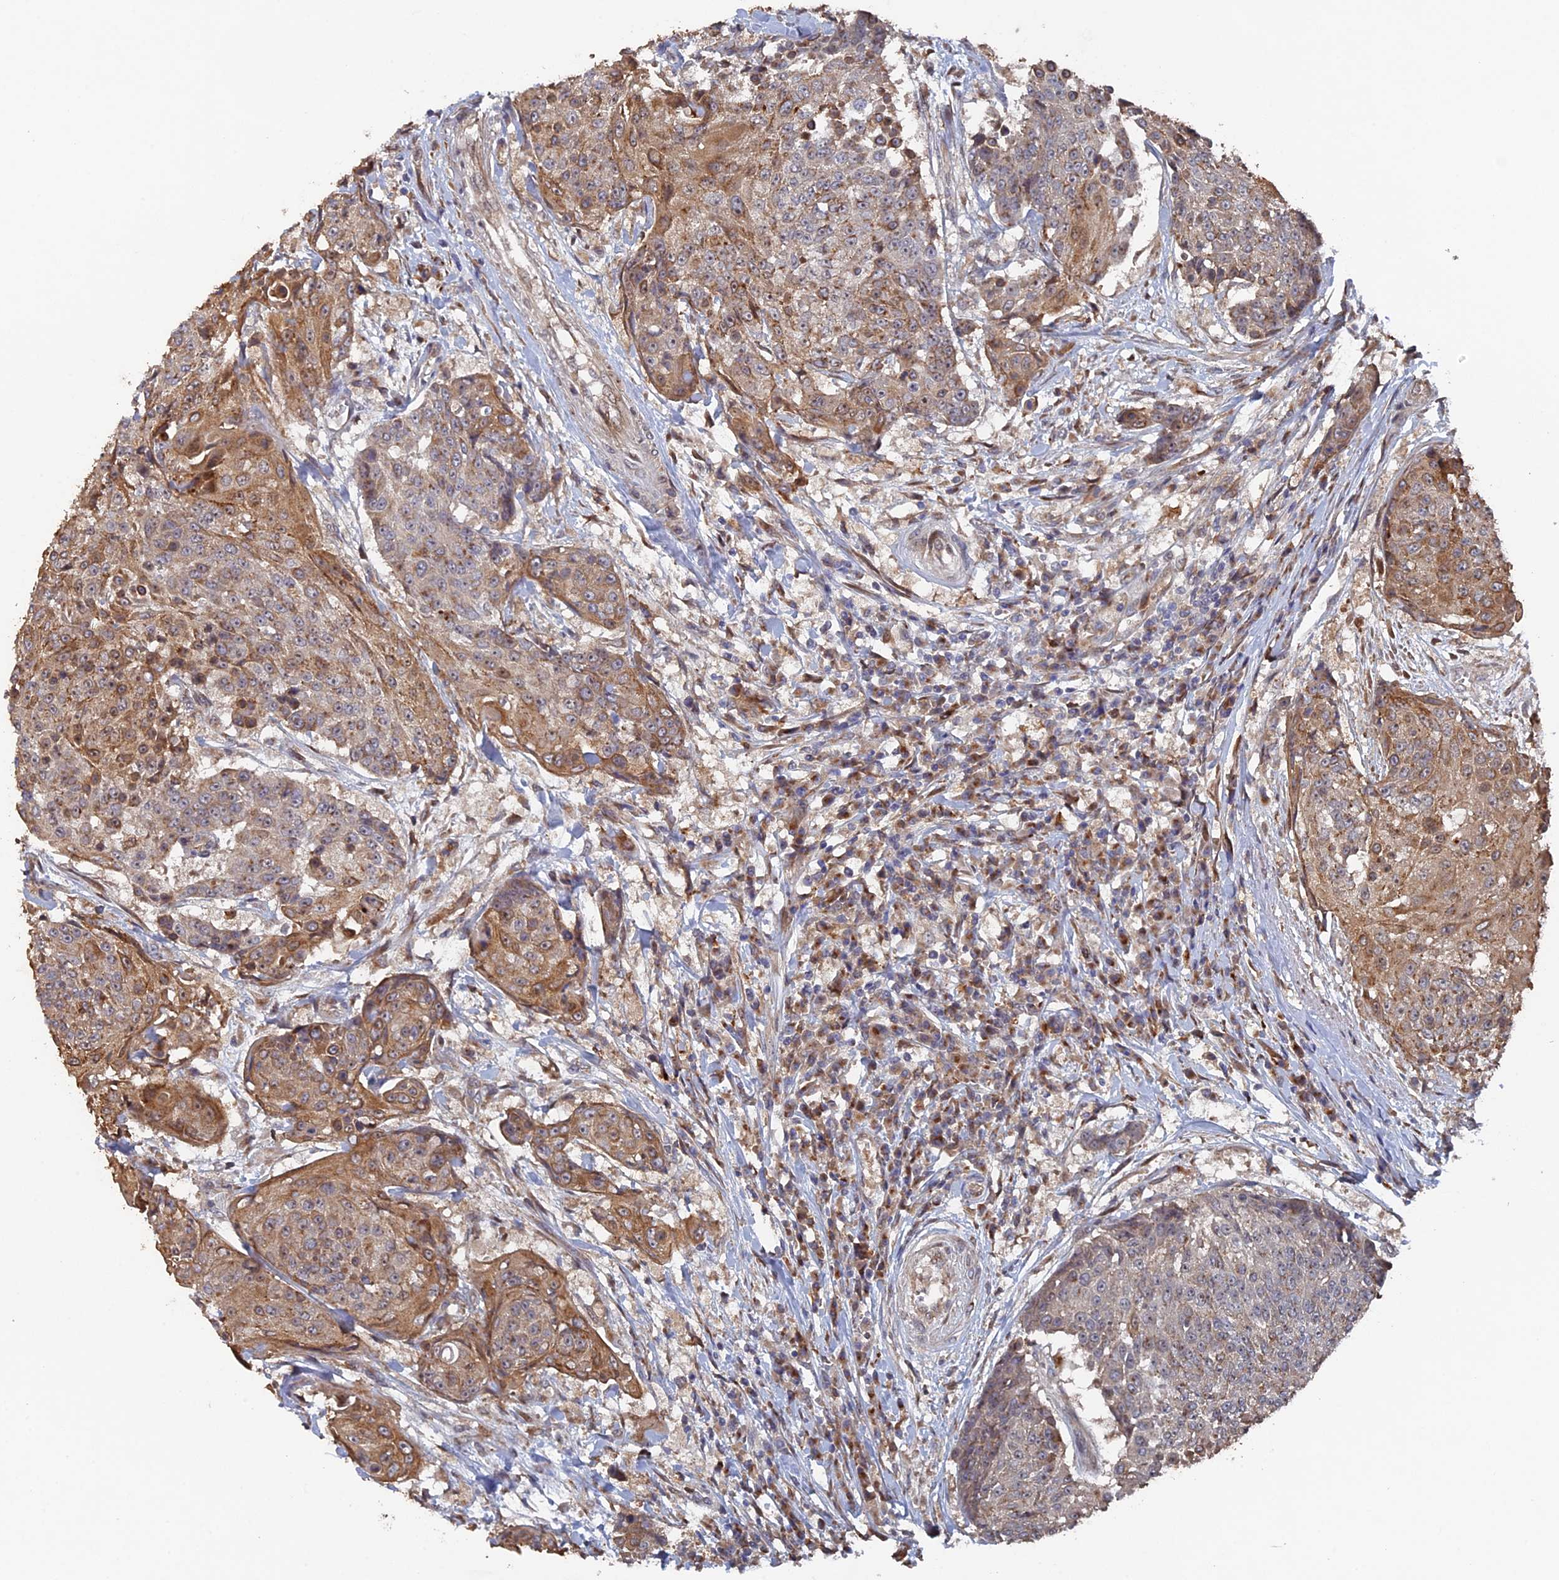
{"staining": {"intensity": "moderate", "quantity": ">75%", "location": "cytoplasmic/membranous,nuclear"}, "tissue": "urothelial cancer", "cell_type": "Tumor cells", "image_type": "cancer", "snomed": [{"axis": "morphology", "description": "Urothelial carcinoma, High grade"}, {"axis": "topography", "description": "Urinary bladder"}], "caption": "Immunohistochemistry (IHC) of human urothelial cancer shows medium levels of moderate cytoplasmic/membranous and nuclear expression in approximately >75% of tumor cells.", "gene": "VPS37C", "patient": {"sex": "female", "age": 63}}